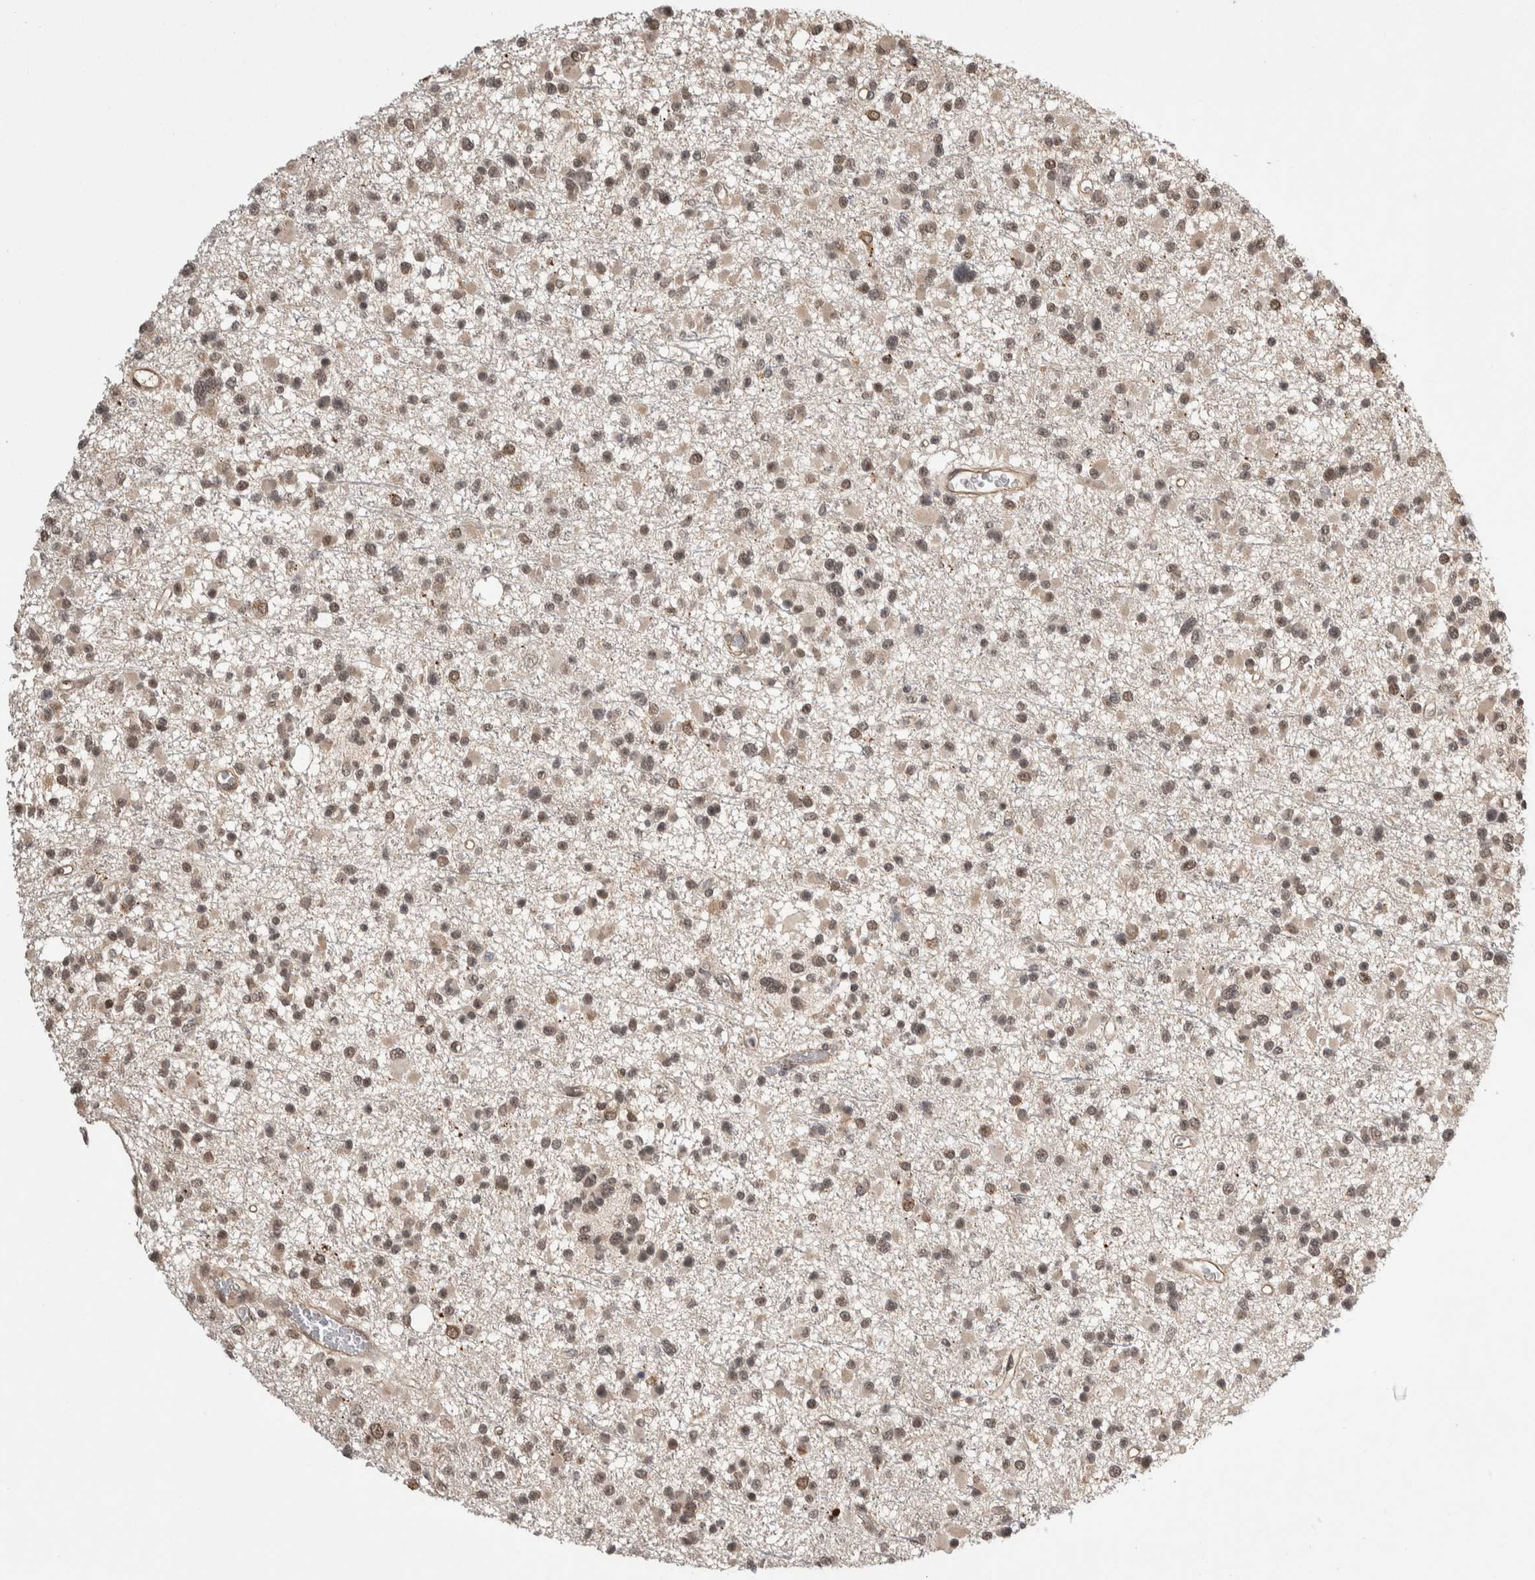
{"staining": {"intensity": "weak", "quantity": ">75%", "location": "nuclear"}, "tissue": "glioma", "cell_type": "Tumor cells", "image_type": "cancer", "snomed": [{"axis": "morphology", "description": "Glioma, malignant, Low grade"}, {"axis": "topography", "description": "Brain"}], "caption": "Tumor cells display low levels of weak nuclear positivity in about >75% of cells in human malignant glioma (low-grade).", "gene": "ZNF592", "patient": {"sex": "female", "age": 22}}